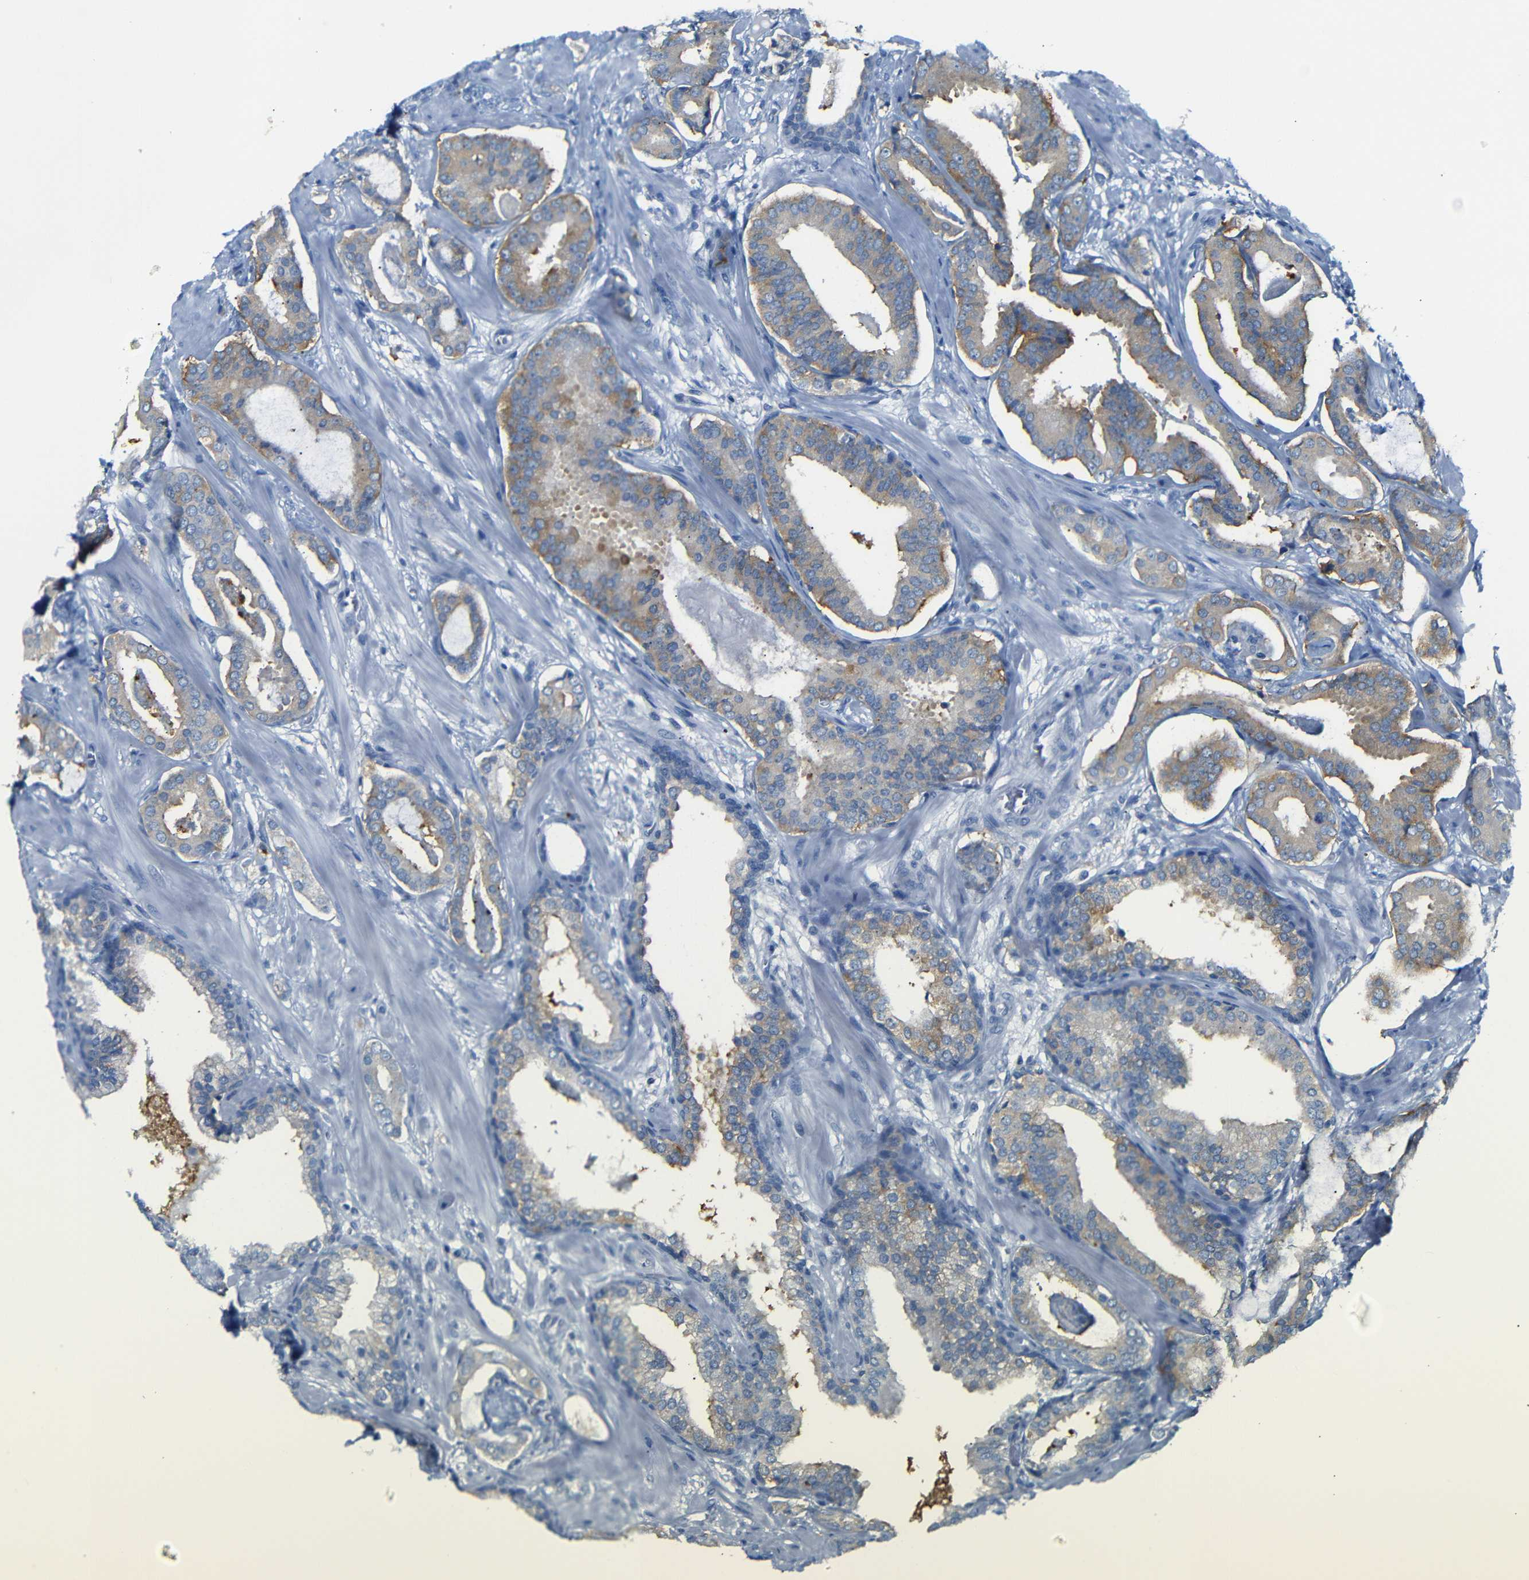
{"staining": {"intensity": "moderate", "quantity": "25%-75%", "location": "cytoplasmic/membranous"}, "tissue": "prostate cancer", "cell_type": "Tumor cells", "image_type": "cancer", "snomed": [{"axis": "morphology", "description": "Adenocarcinoma, Low grade"}, {"axis": "topography", "description": "Prostate"}], "caption": "Moderate cytoplasmic/membranous staining is seen in about 25%-75% of tumor cells in low-grade adenocarcinoma (prostate).", "gene": "FCRL1", "patient": {"sex": "male", "age": 53}}